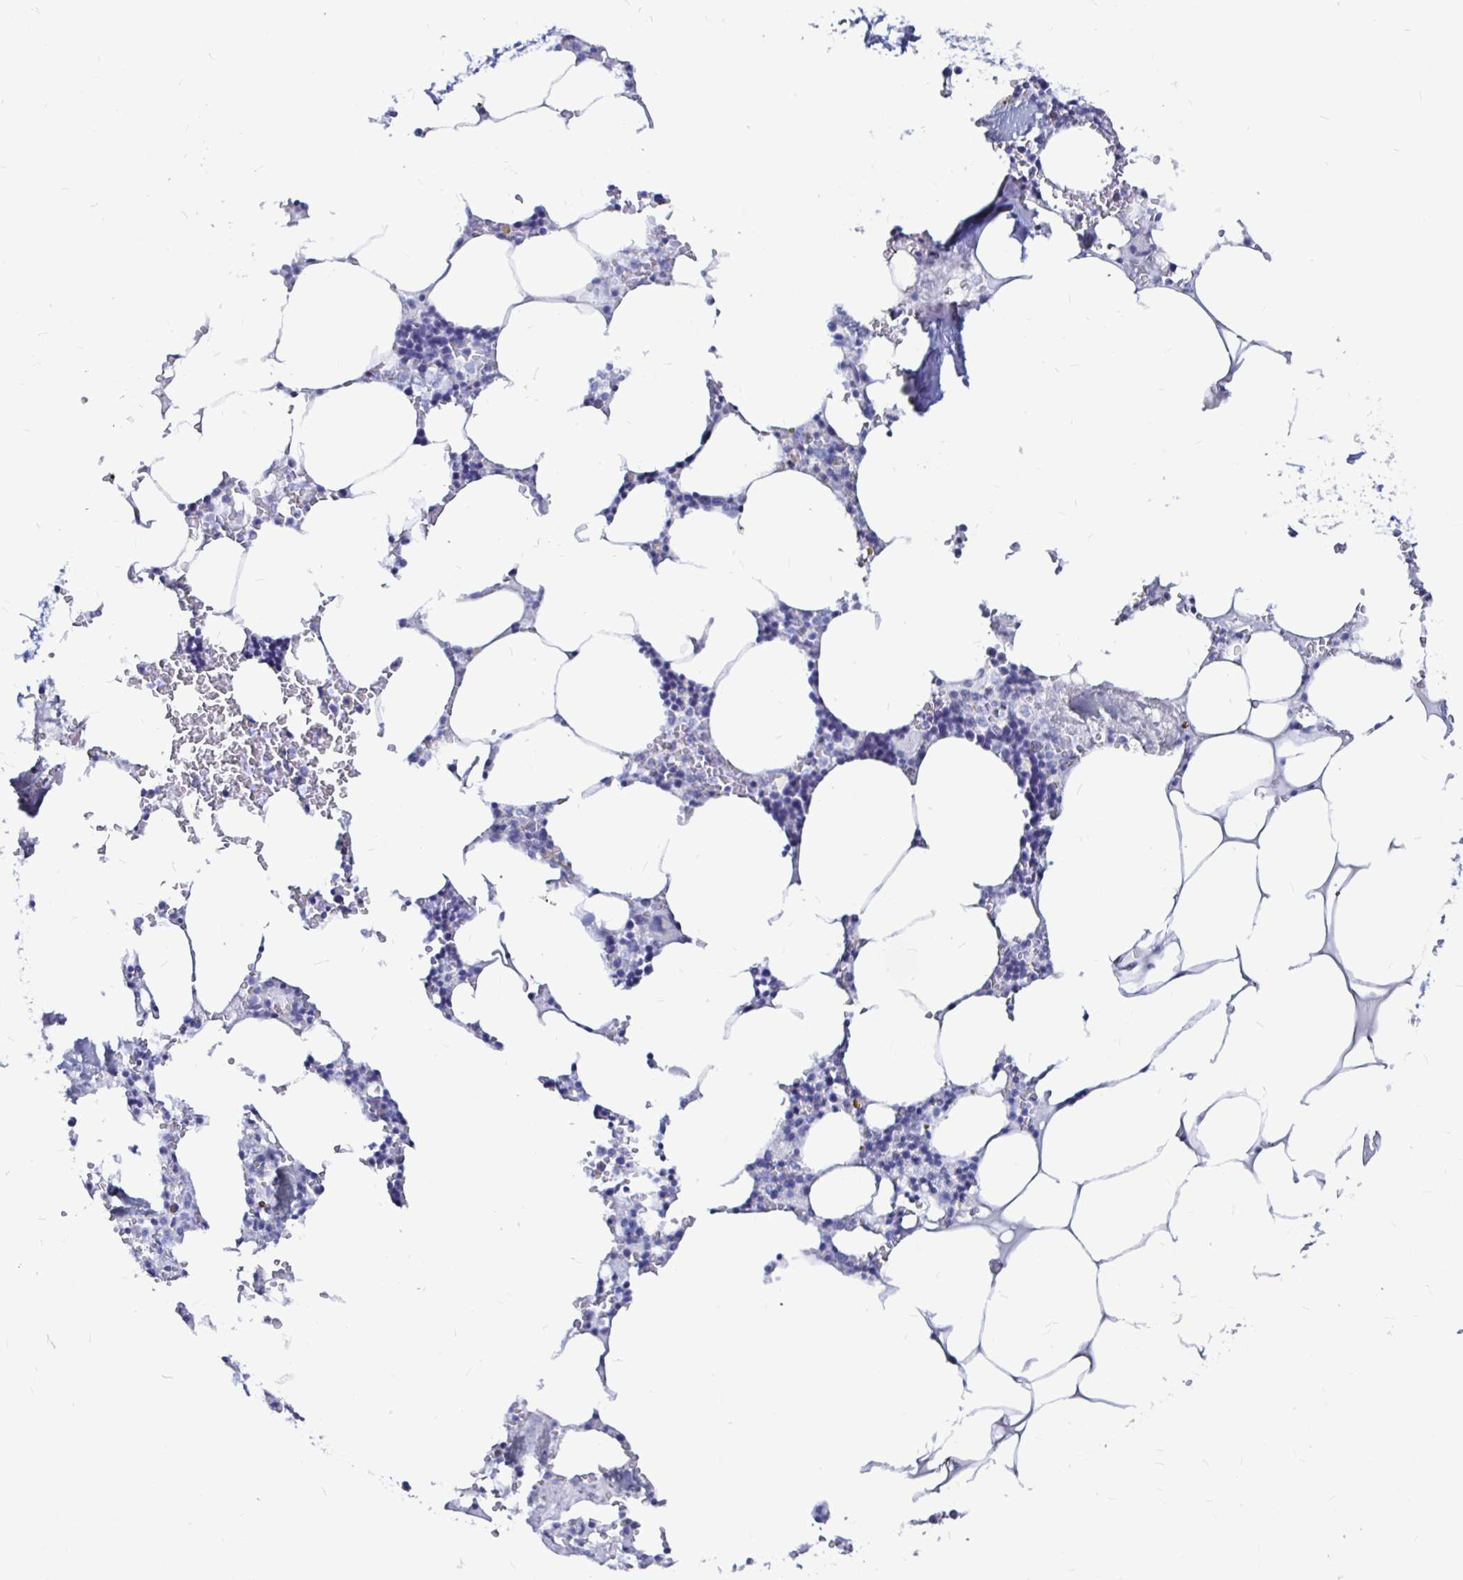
{"staining": {"intensity": "negative", "quantity": "none", "location": "none"}, "tissue": "bone marrow", "cell_type": "Hematopoietic cells", "image_type": "normal", "snomed": [{"axis": "morphology", "description": "Normal tissue, NOS"}, {"axis": "topography", "description": "Bone marrow"}], "caption": "High power microscopy image of an immunohistochemistry histopathology image of benign bone marrow, revealing no significant expression in hematopoietic cells.", "gene": "LUZP4", "patient": {"sex": "male", "age": 54}}